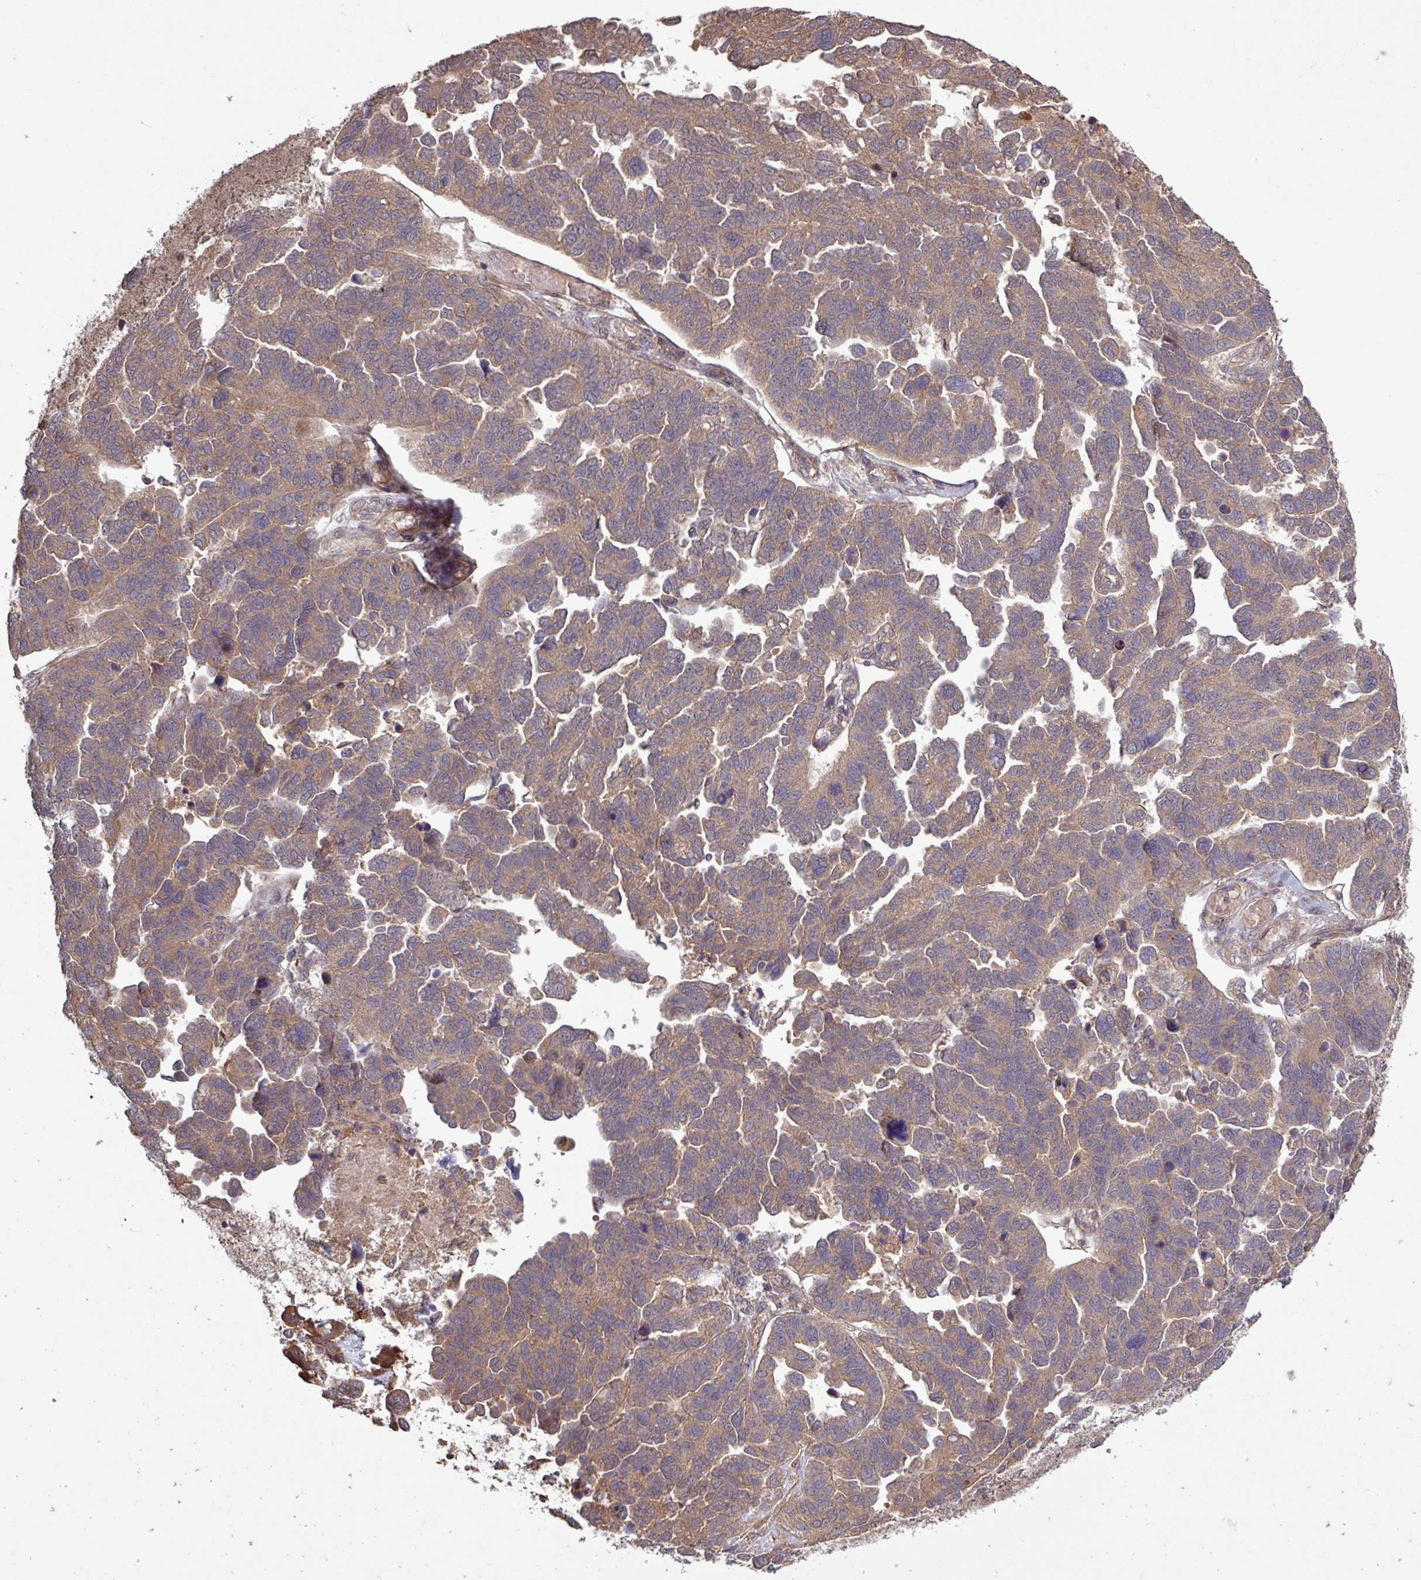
{"staining": {"intensity": "moderate", "quantity": ">75%", "location": "cytoplasmic/membranous"}, "tissue": "ovarian cancer", "cell_type": "Tumor cells", "image_type": "cancer", "snomed": [{"axis": "morphology", "description": "Cystadenocarcinoma, serous, NOS"}, {"axis": "topography", "description": "Ovary"}], "caption": "Protein staining by IHC demonstrates moderate cytoplasmic/membranous expression in approximately >75% of tumor cells in serous cystadenocarcinoma (ovarian).", "gene": "TRABD2A", "patient": {"sex": "female", "age": 64}}